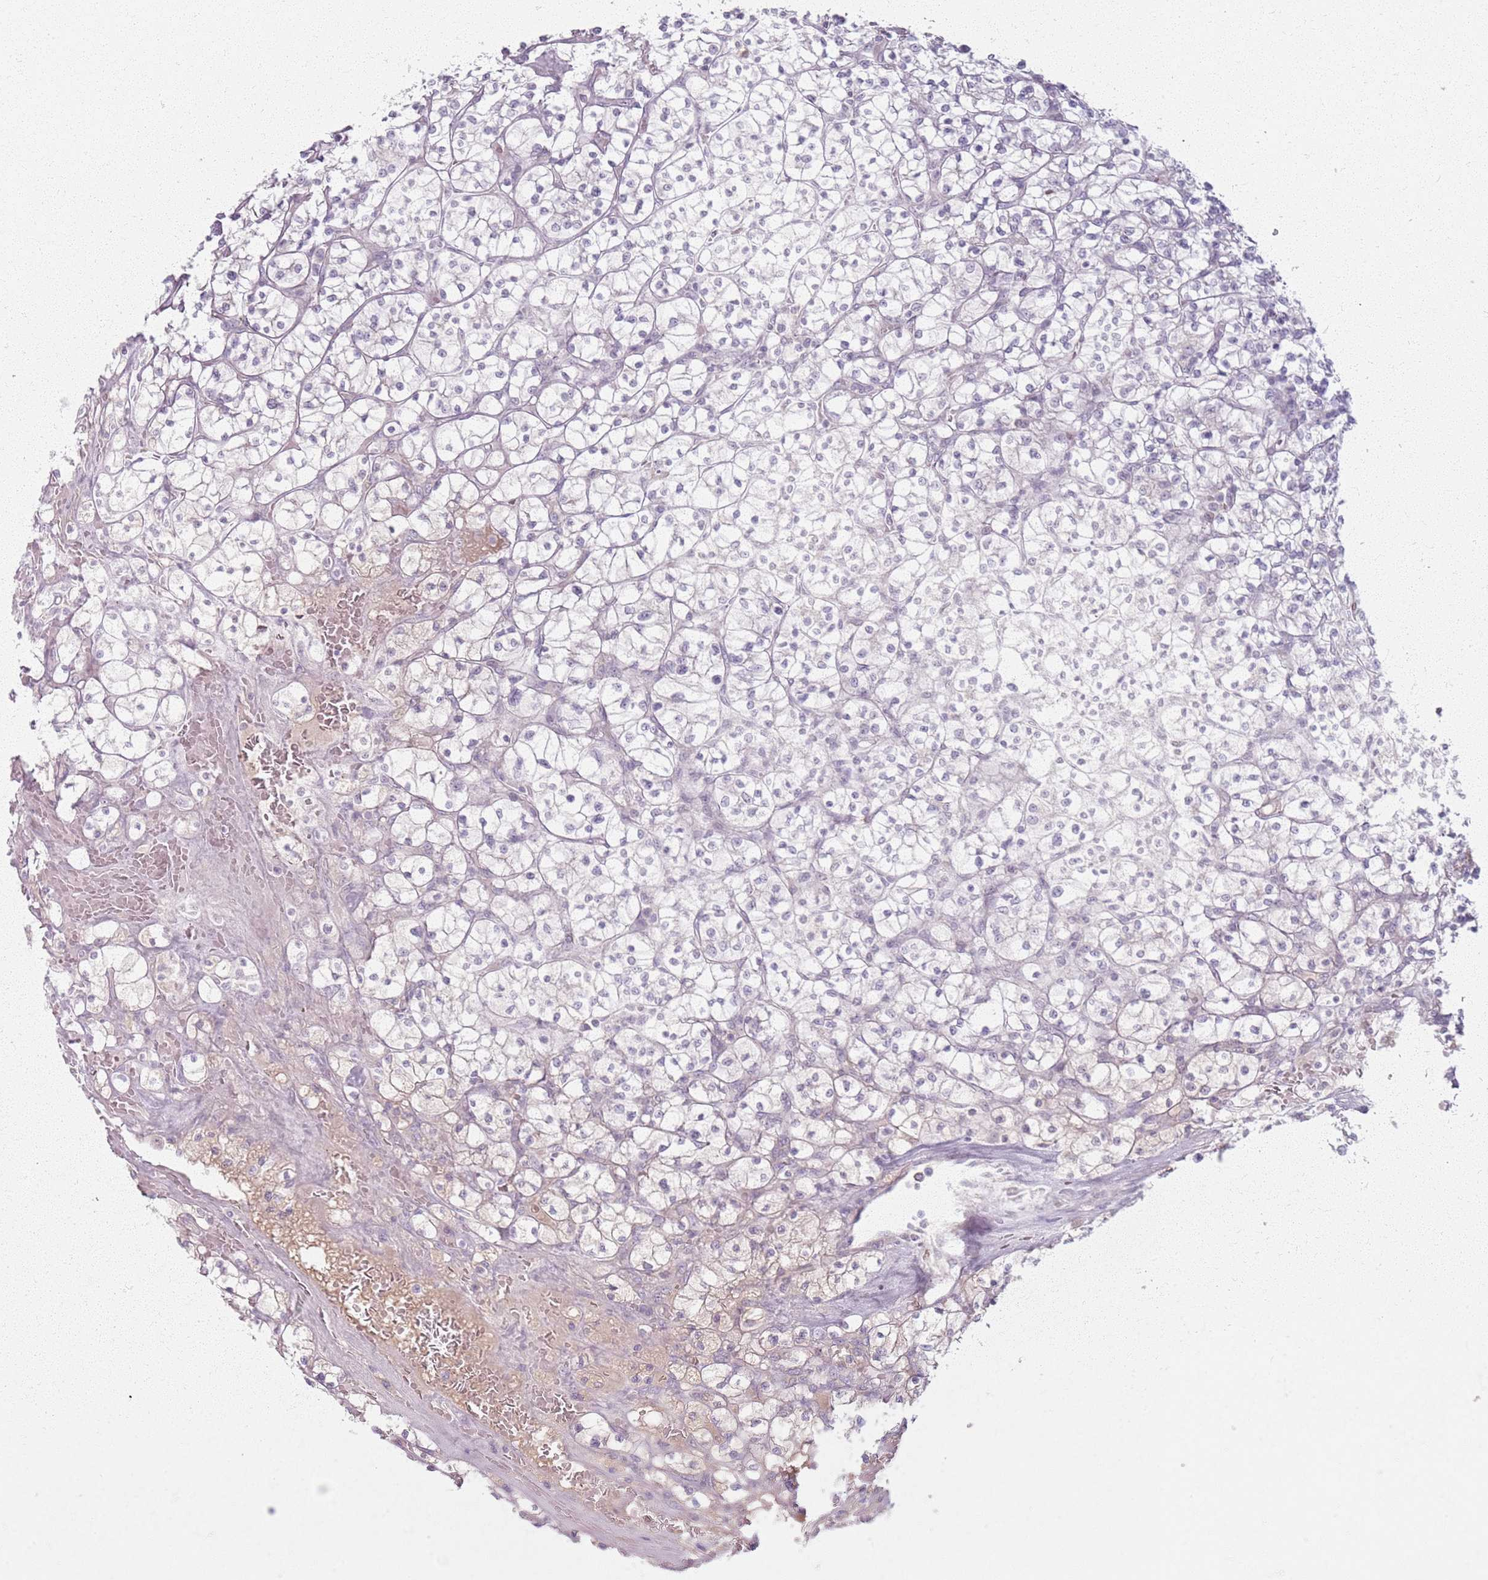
{"staining": {"intensity": "negative", "quantity": "none", "location": "none"}, "tissue": "renal cancer", "cell_type": "Tumor cells", "image_type": "cancer", "snomed": [{"axis": "morphology", "description": "Adenocarcinoma, NOS"}, {"axis": "topography", "description": "Kidney"}], "caption": "Immunohistochemistry micrograph of neoplastic tissue: renal adenocarcinoma stained with DAB (3,3'-diaminobenzidine) demonstrates no significant protein staining in tumor cells.", "gene": "CRIPT", "patient": {"sex": "female", "age": 64}}